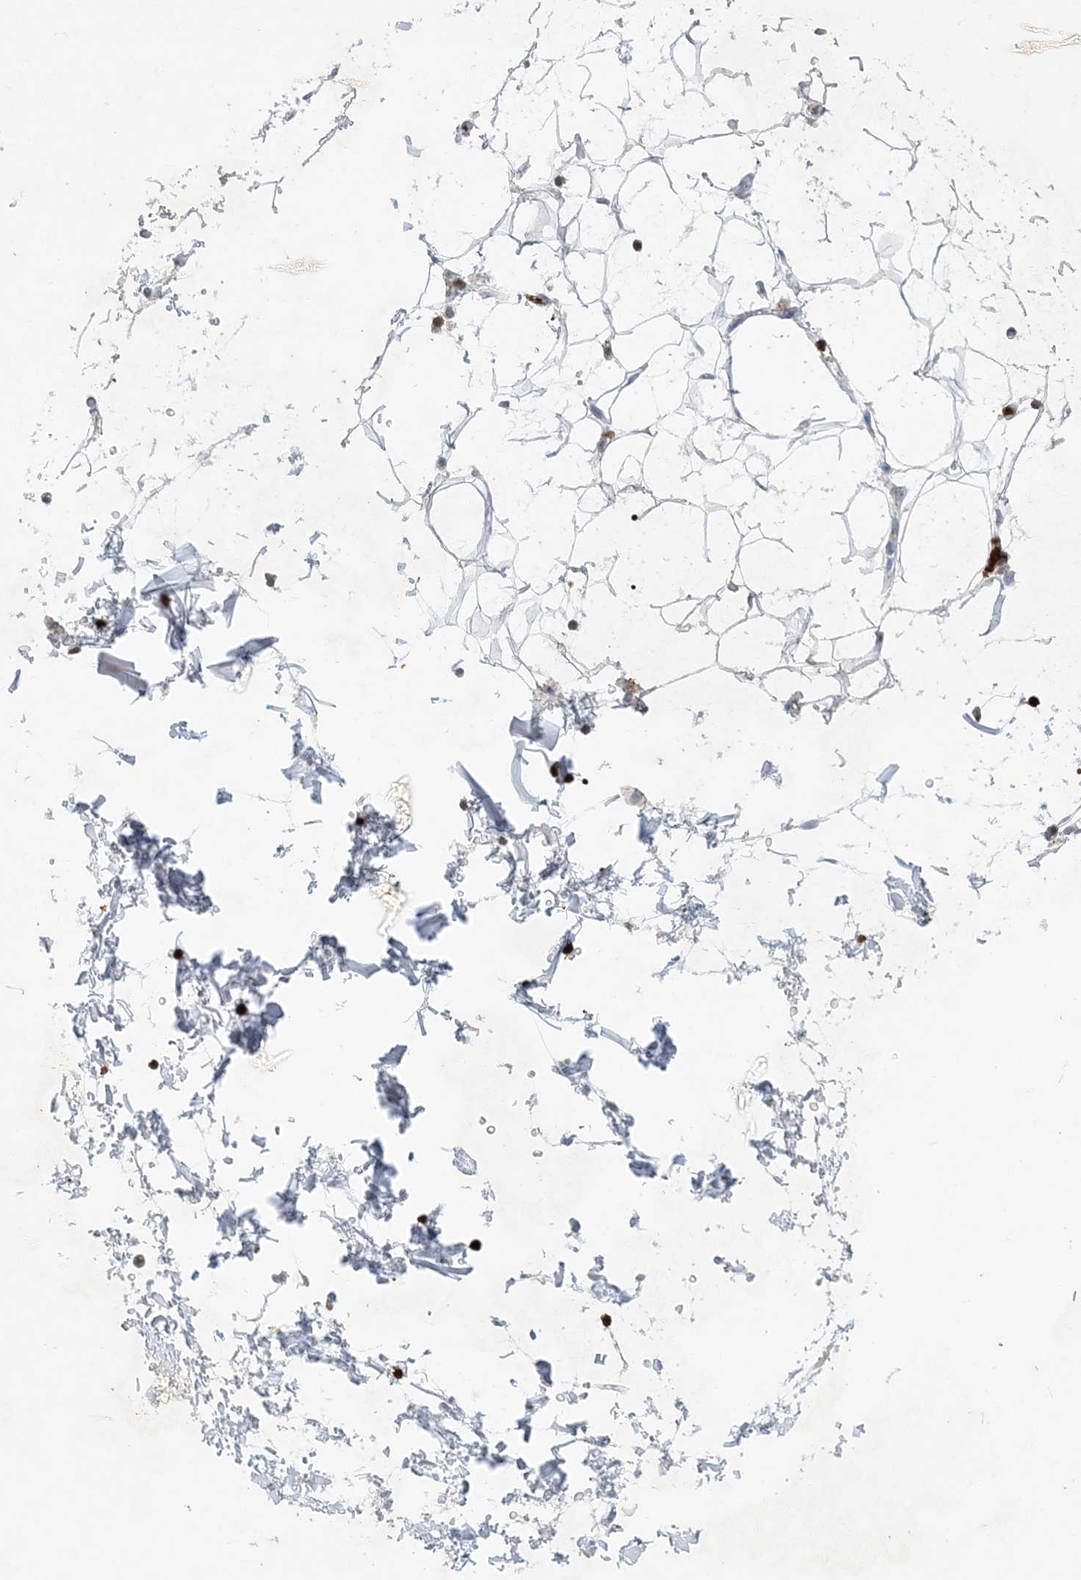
{"staining": {"intensity": "negative", "quantity": "none", "location": "none"}, "tissue": "adipose tissue", "cell_type": "Adipocytes", "image_type": "normal", "snomed": [{"axis": "morphology", "description": "Normal tissue, NOS"}, {"axis": "topography", "description": "Soft tissue"}], "caption": "Protein analysis of benign adipose tissue shows no significant positivity in adipocytes.", "gene": "NUP54", "patient": {"sex": "male", "age": 72}}